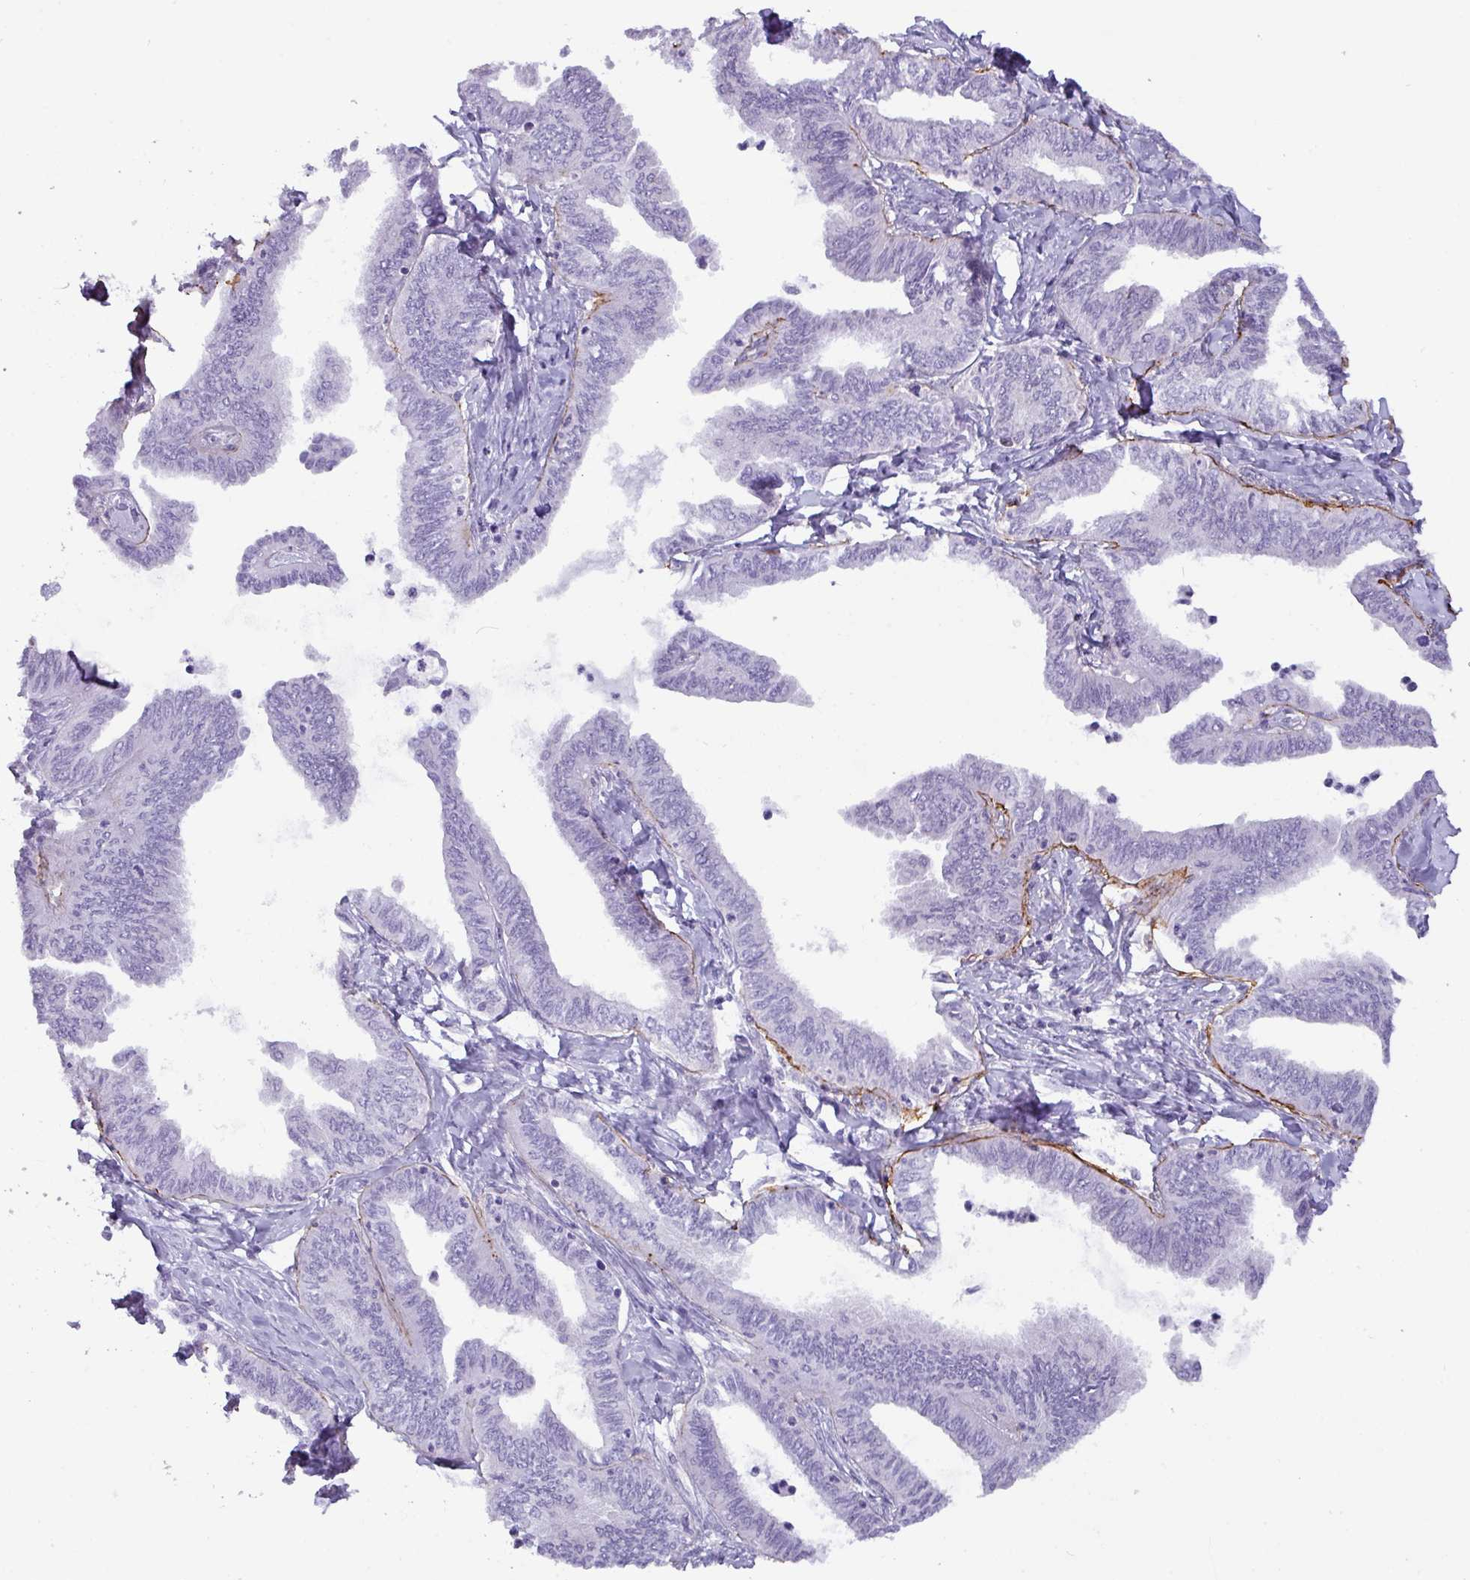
{"staining": {"intensity": "negative", "quantity": "none", "location": "none"}, "tissue": "ovarian cancer", "cell_type": "Tumor cells", "image_type": "cancer", "snomed": [{"axis": "morphology", "description": "Carcinoma, endometroid"}, {"axis": "topography", "description": "Ovary"}], "caption": "Immunohistochemical staining of ovarian endometroid carcinoma displays no significant expression in tumor cells.", "gene": "ZNF524", "patient": {"sex": "female", "age": 70}}